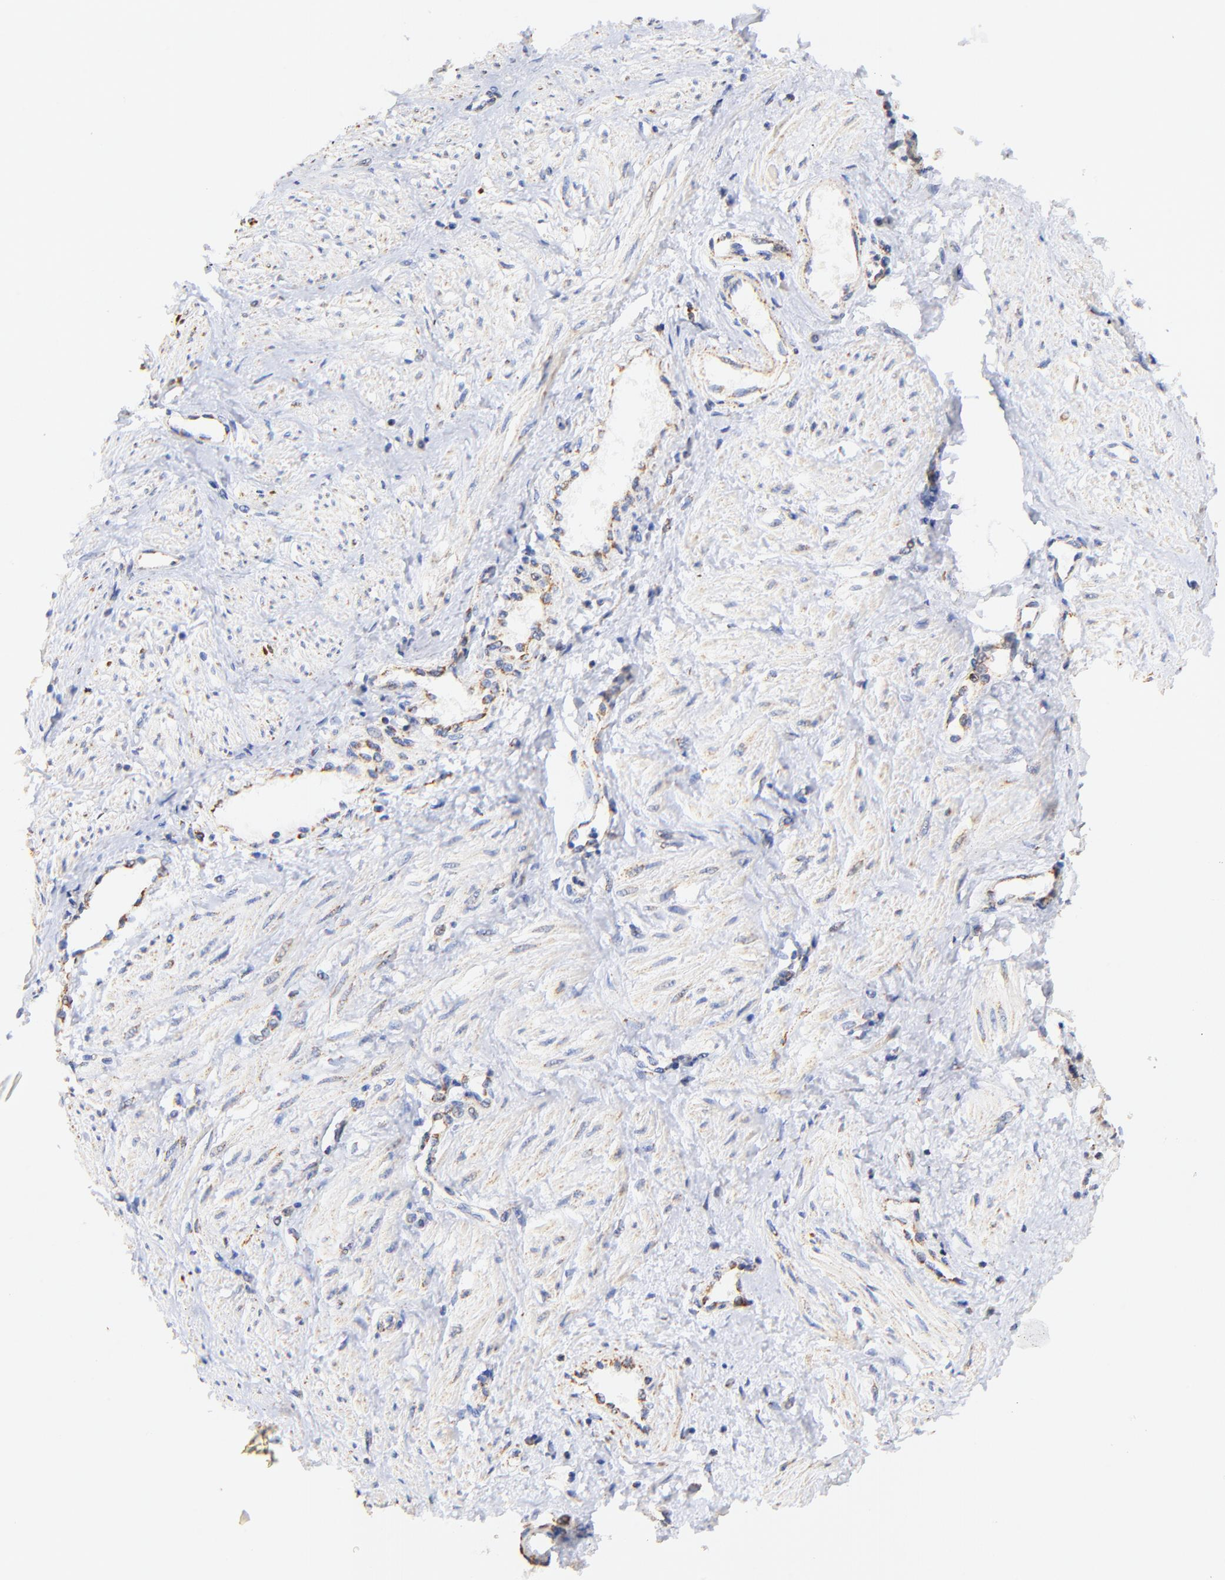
{"staining": {"intensity": "strong", "quantity": "25%-75%", "location": "cytoplasmic/membranous"}, "tissue": "smooth muscle", "cell_type": "Smooth muscle cells", "image_type": "normal", "snomed": [{"axis": "morphology", "description": "Normal tissue, NOS"}, {"axis": "topography", "description": "Smooth muscle"}, {"axis": "topography", "description": "Uterus"}], "caption": "IHC histopathology image of benign smooth muscle stained for a protein (brown), which displays high levels of strong cytoplasmic/membranous expression in approximately 25%-75% of smooth muscle cells.", "gene": "ATP5F1D", "patient": {"sex": "female", "age": 39}}